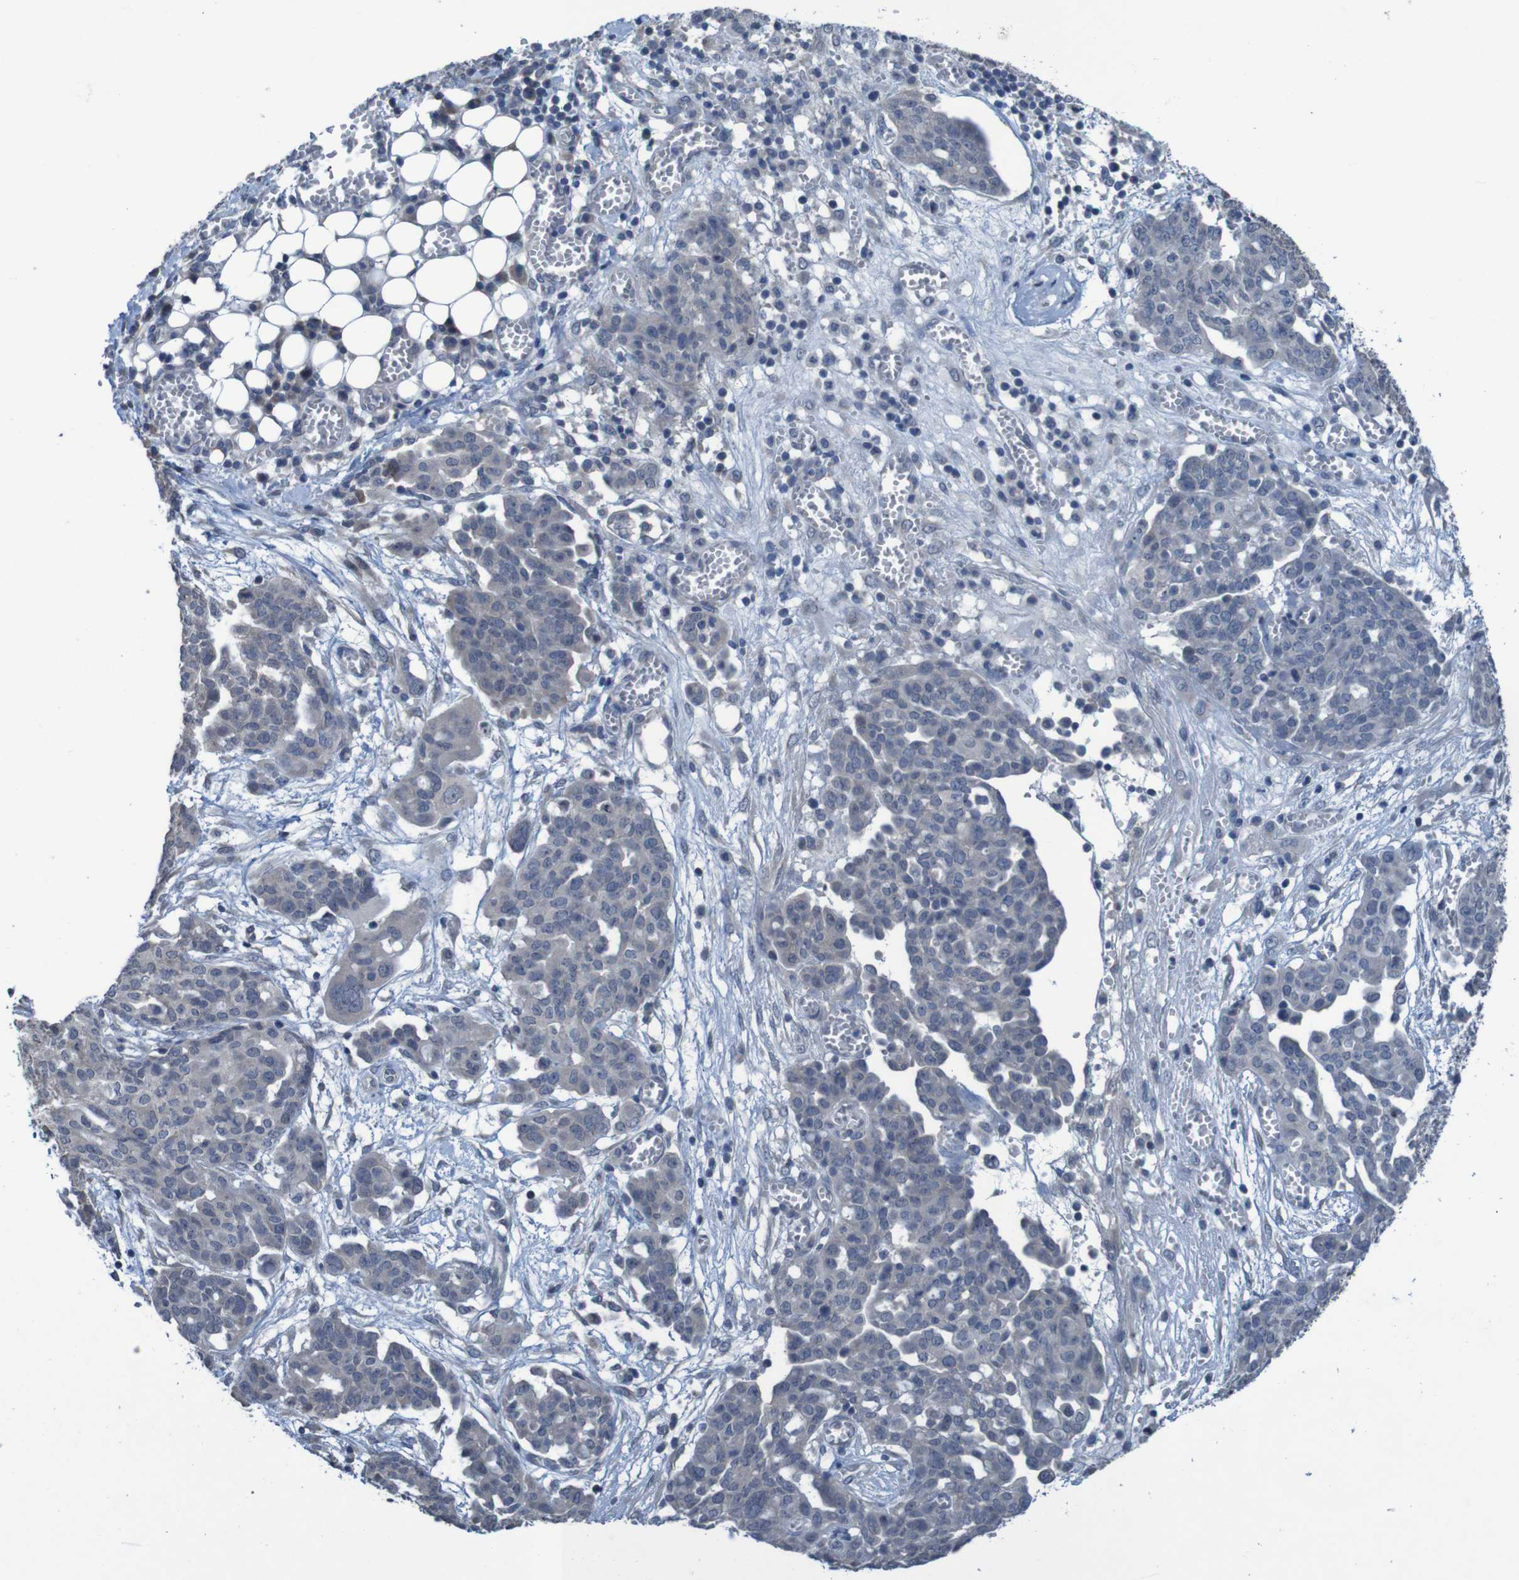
{"staining": {"intensity": "negative", "quantity": "none", "location": "none"}, "tissue": "ovarian cancer", "cell_type": "Tumor cells", "image_type": "cancer", "snomed": [{"axis": "morphology", "description": "Cystadenocarcinoma, serous, NOS"}, {"axis": "topography", "description": "Soft tissue"}, {"axis": "topography", "description": "Ovary"}], "caption": "High magnification brightfield microscopy of ovarian cancer (serous cystadenocarcinoma) stained with DAB (brown) and counterstained with hematoxylin (blue): tumor cells show no significant expression.", "gene": "CLDN18", "patient": {"sex": "female", "age": 57}}